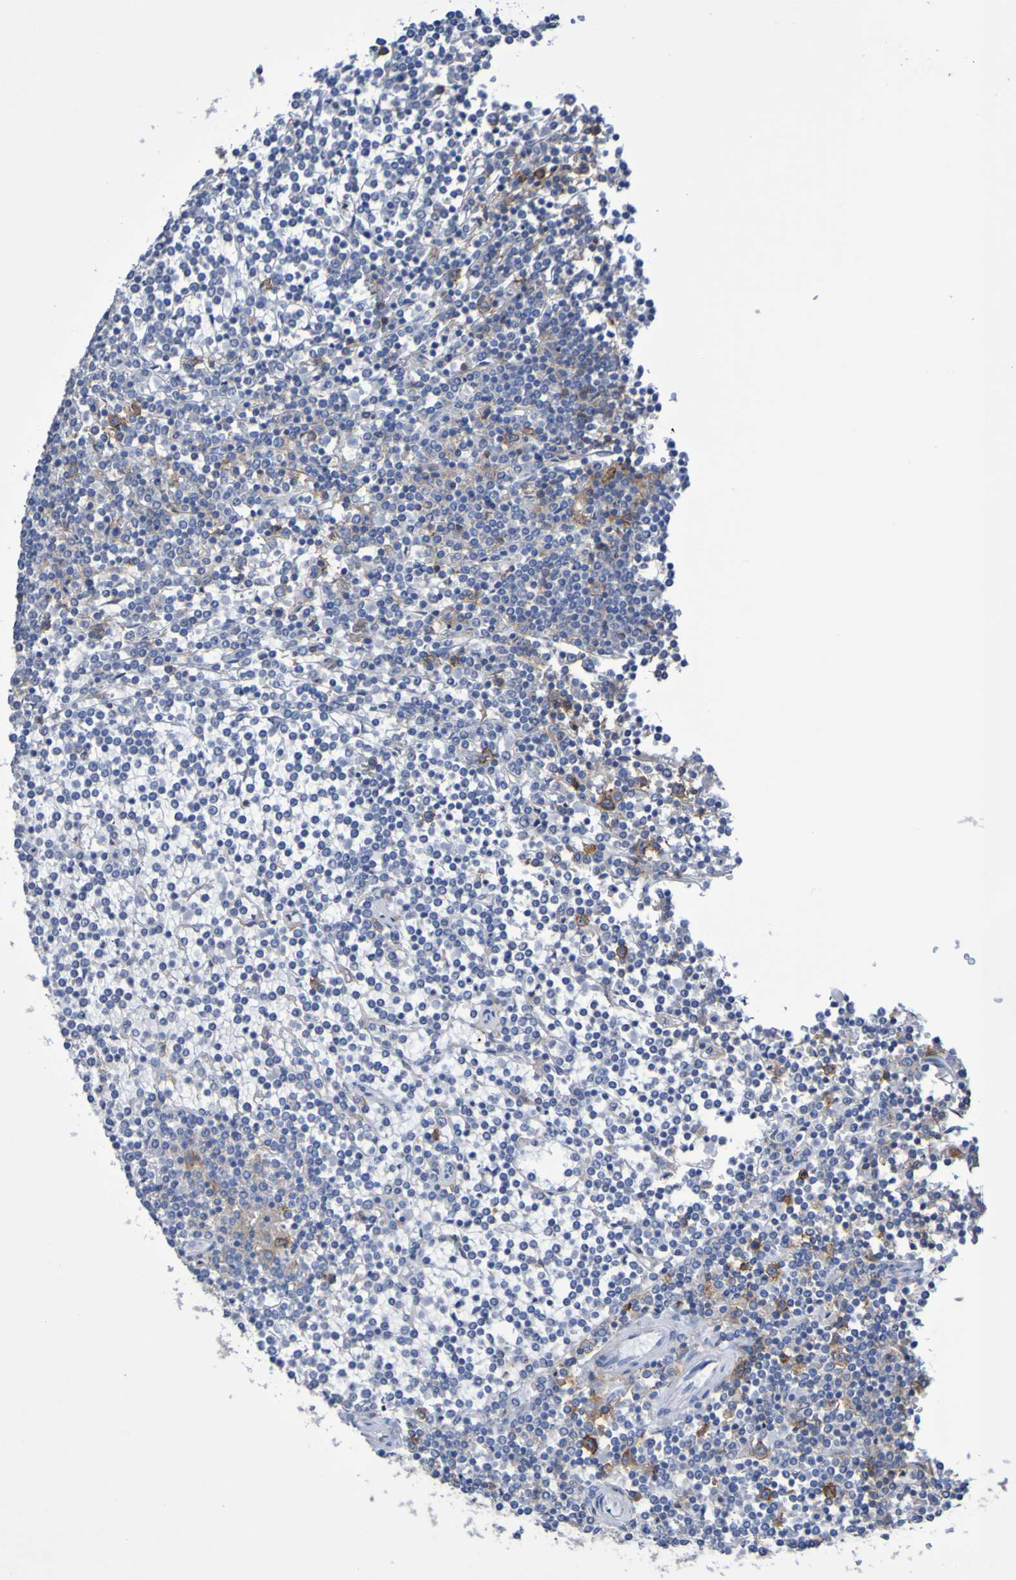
{"staining": {"intensity": "moderate", "quantity": "<25%", "location": "cytoplasmic/membranous"}, "tissue": "lymphoma", "cell_type": "Tumor cells", "image_type": "cancer", "snomed": [{"axis": "morphology", "description": "Malignant lymphoma, non-Hodgkin's type, Low grade"}, {"axis": "topography", "description": "Spleen"}], "caption": "Brown immunohistochemical staining in human lymphoma exhibits moderate cytoplasmic/membranous staining in about <25% of tumor cells. Nuclei are stained in blue.", "gene": "SLC3A2", "patient": {"sex": "female", "age": 19}}